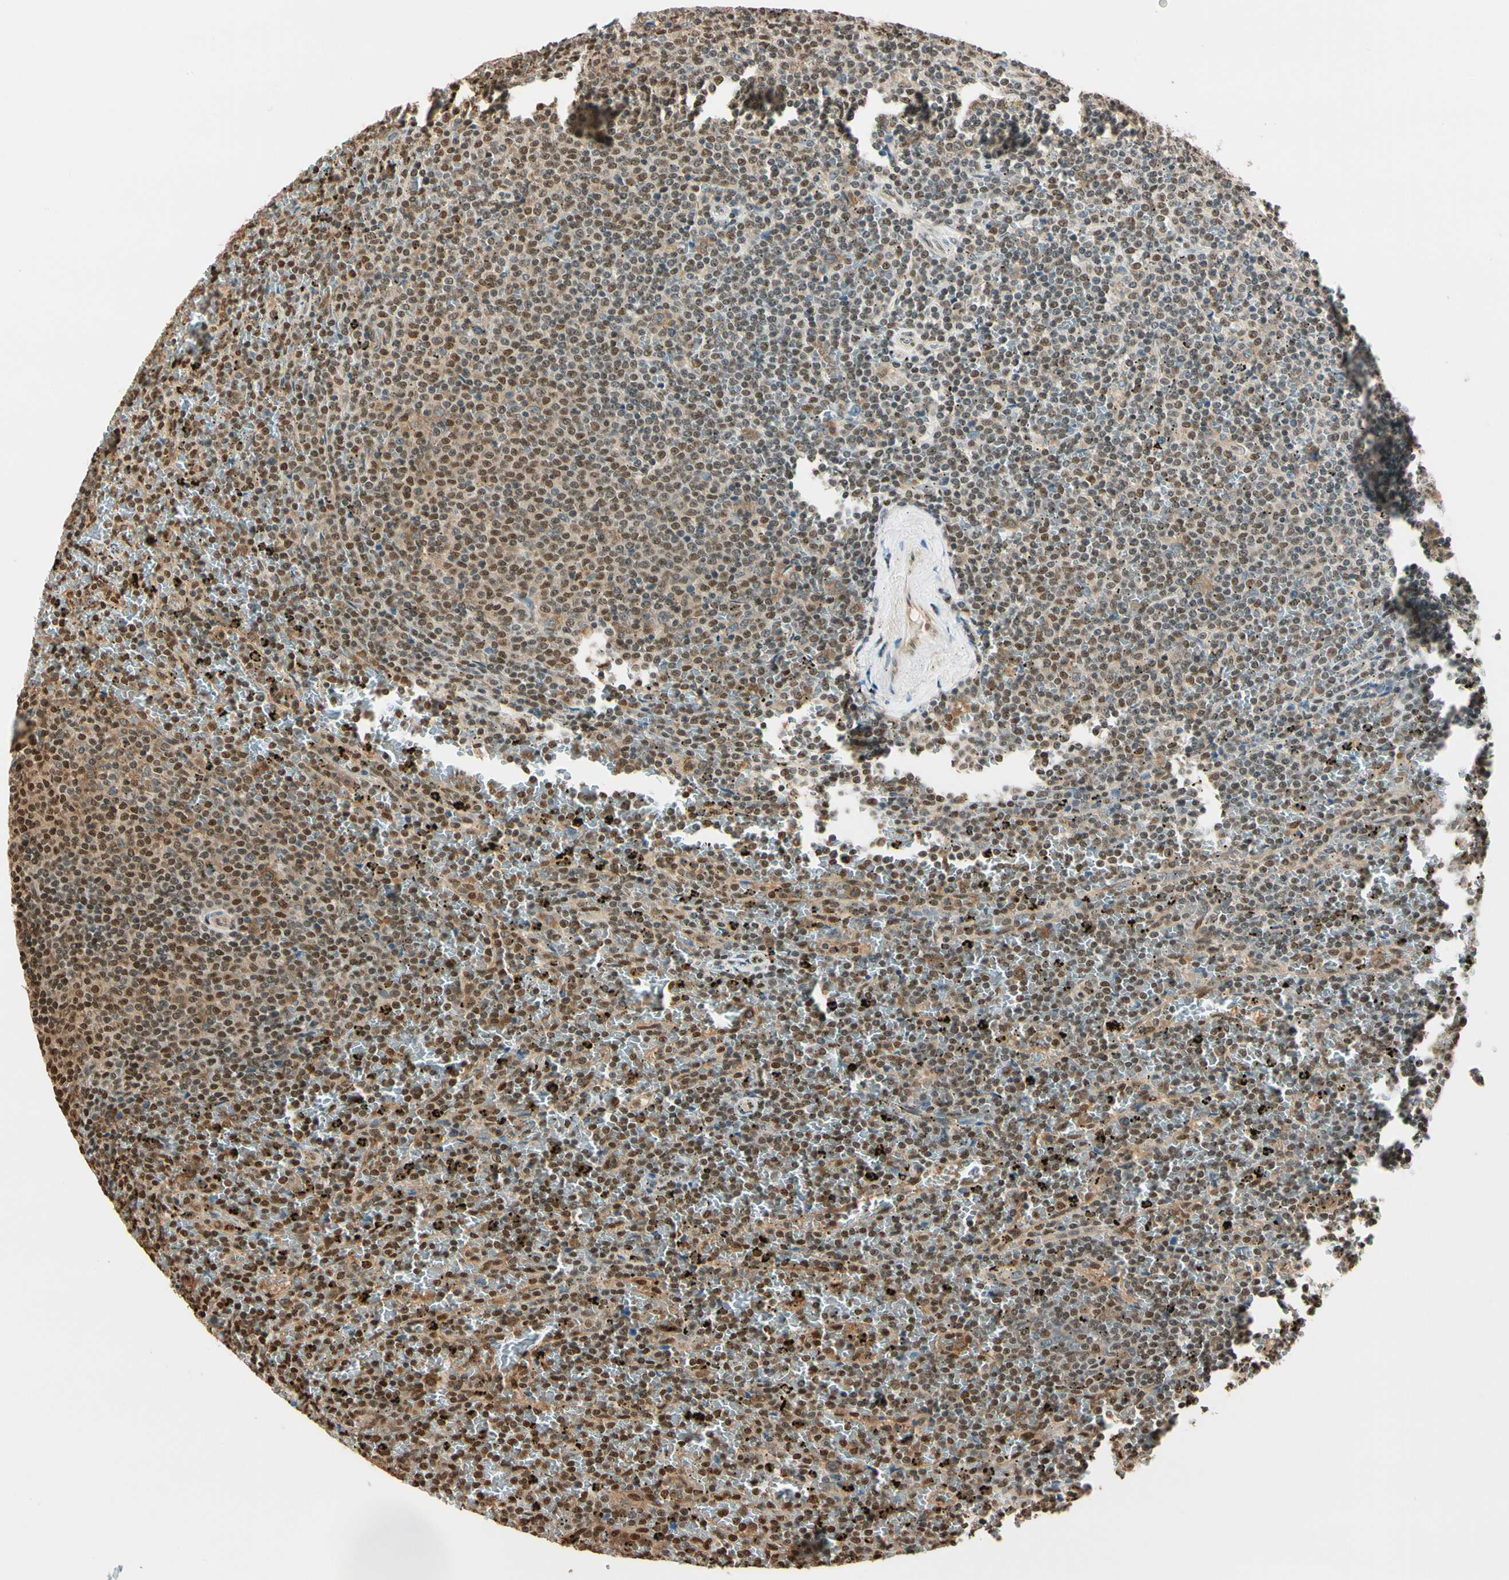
{"staining": {"intensity": "moderate", "quantity": ">75%", "location": "cytoplasmic/membranous,nuclear"}, "tissue": "lymphoma", "cell_type": "Tumor cells", "image_type": "cancer", "snomed": [{"axis": "morphology", "description": "Malignant lymphoma, non-Hodgkin's type, Low grade"}, {"axis": "topography", "description": "Spleen"}], "caption": "IHC of lymphoma exhibits medium levels of moderate cytoplasmic/membranous and nuclear positivity in approximately >75% of tumor cells.", "gene": "PNCK", "patient": {"sex": "female", "age": 77}}